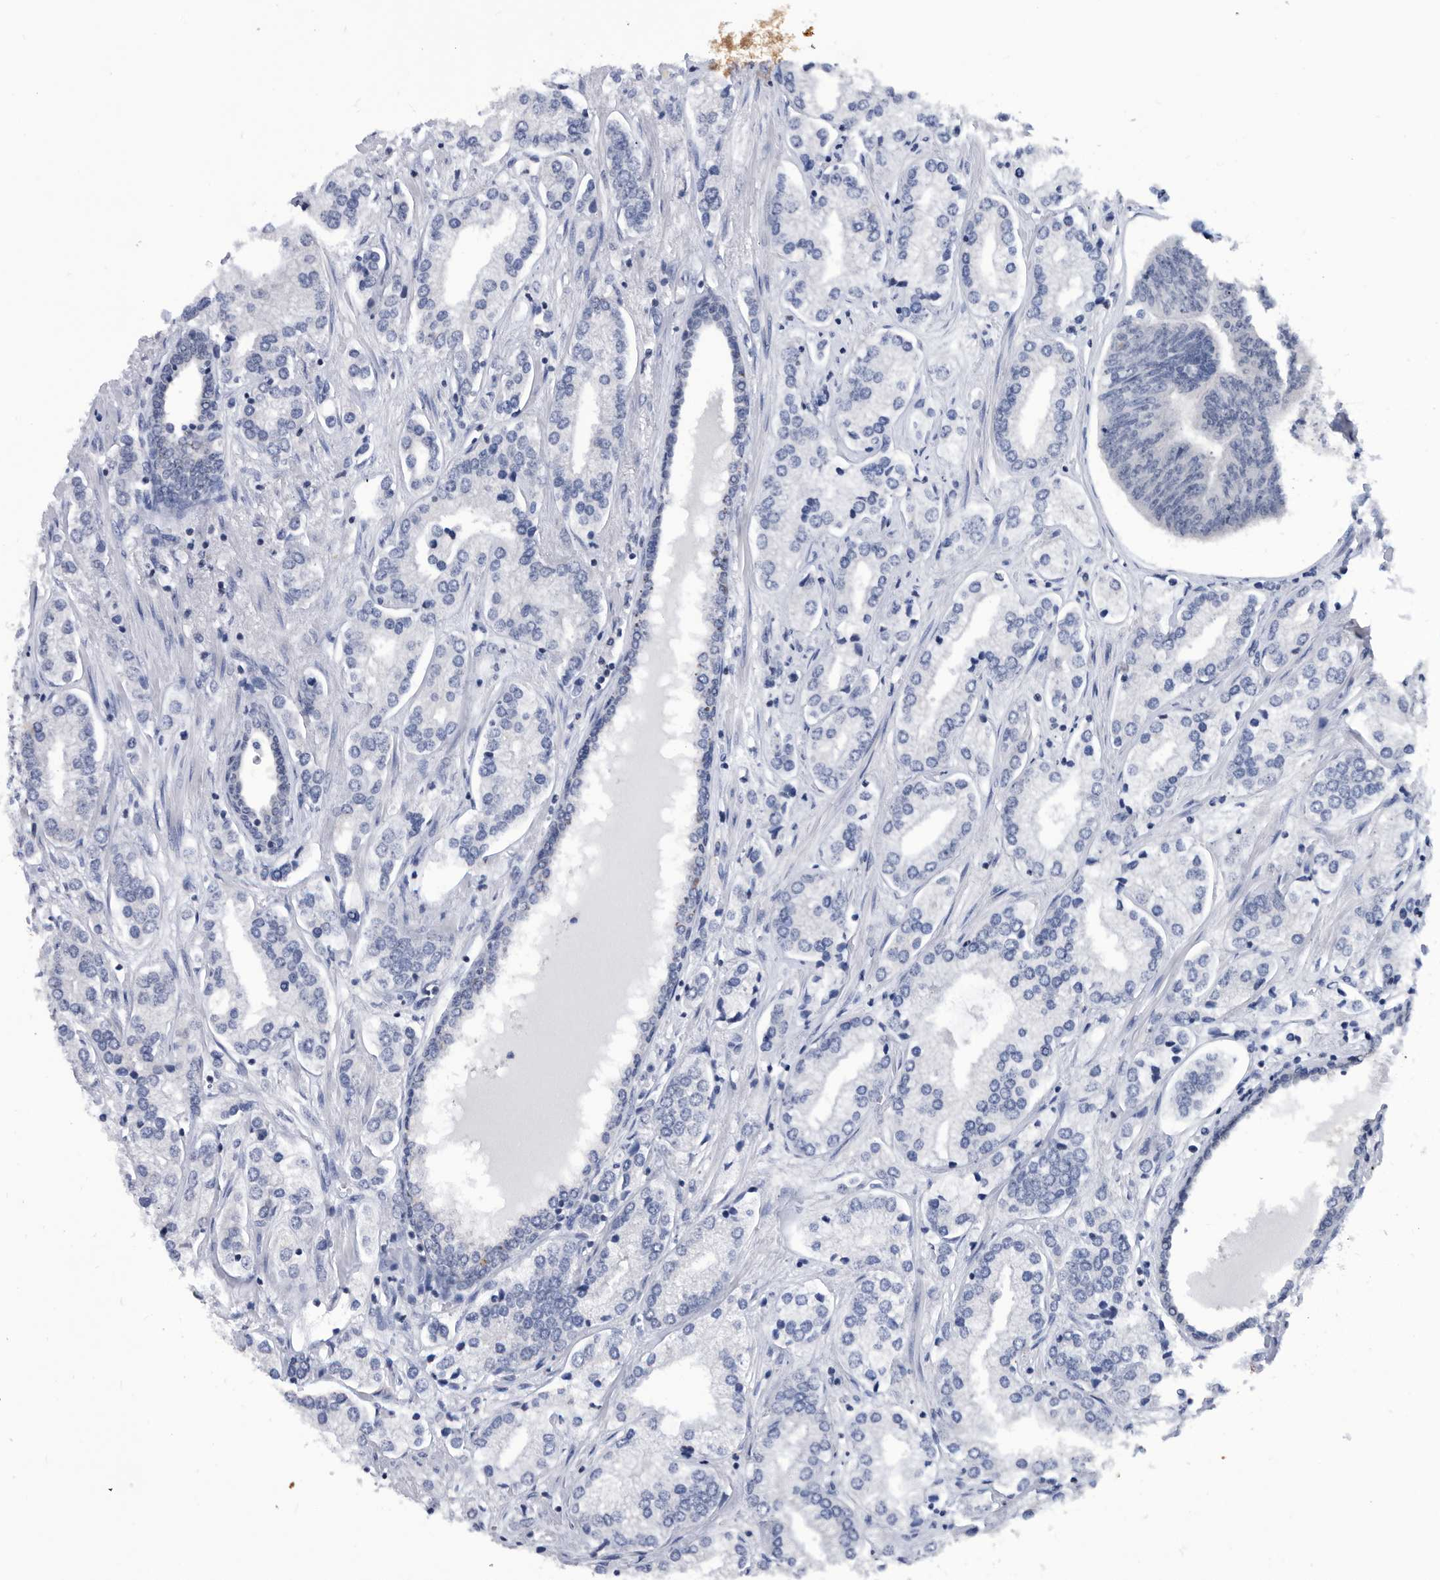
{"staining": {"intensity": "negative", "quantity": "none", "location": "none"}, "tissue": "prostate cancer", "cell_type": "Tumor cells", "image_type": "cancer", "snomed": [{"axis": "morphology", "description": "Adenocarcinoma, High grade"}, {"axis": "topography", "description": "Prostate"}], "caption": "Immunohistochemical staining of high-grade adenocarcinoma (prostate) shows no significant staining in tumor cells.", "gene": "TSTD1", "patient": {"sex": "male", "age": 66}}